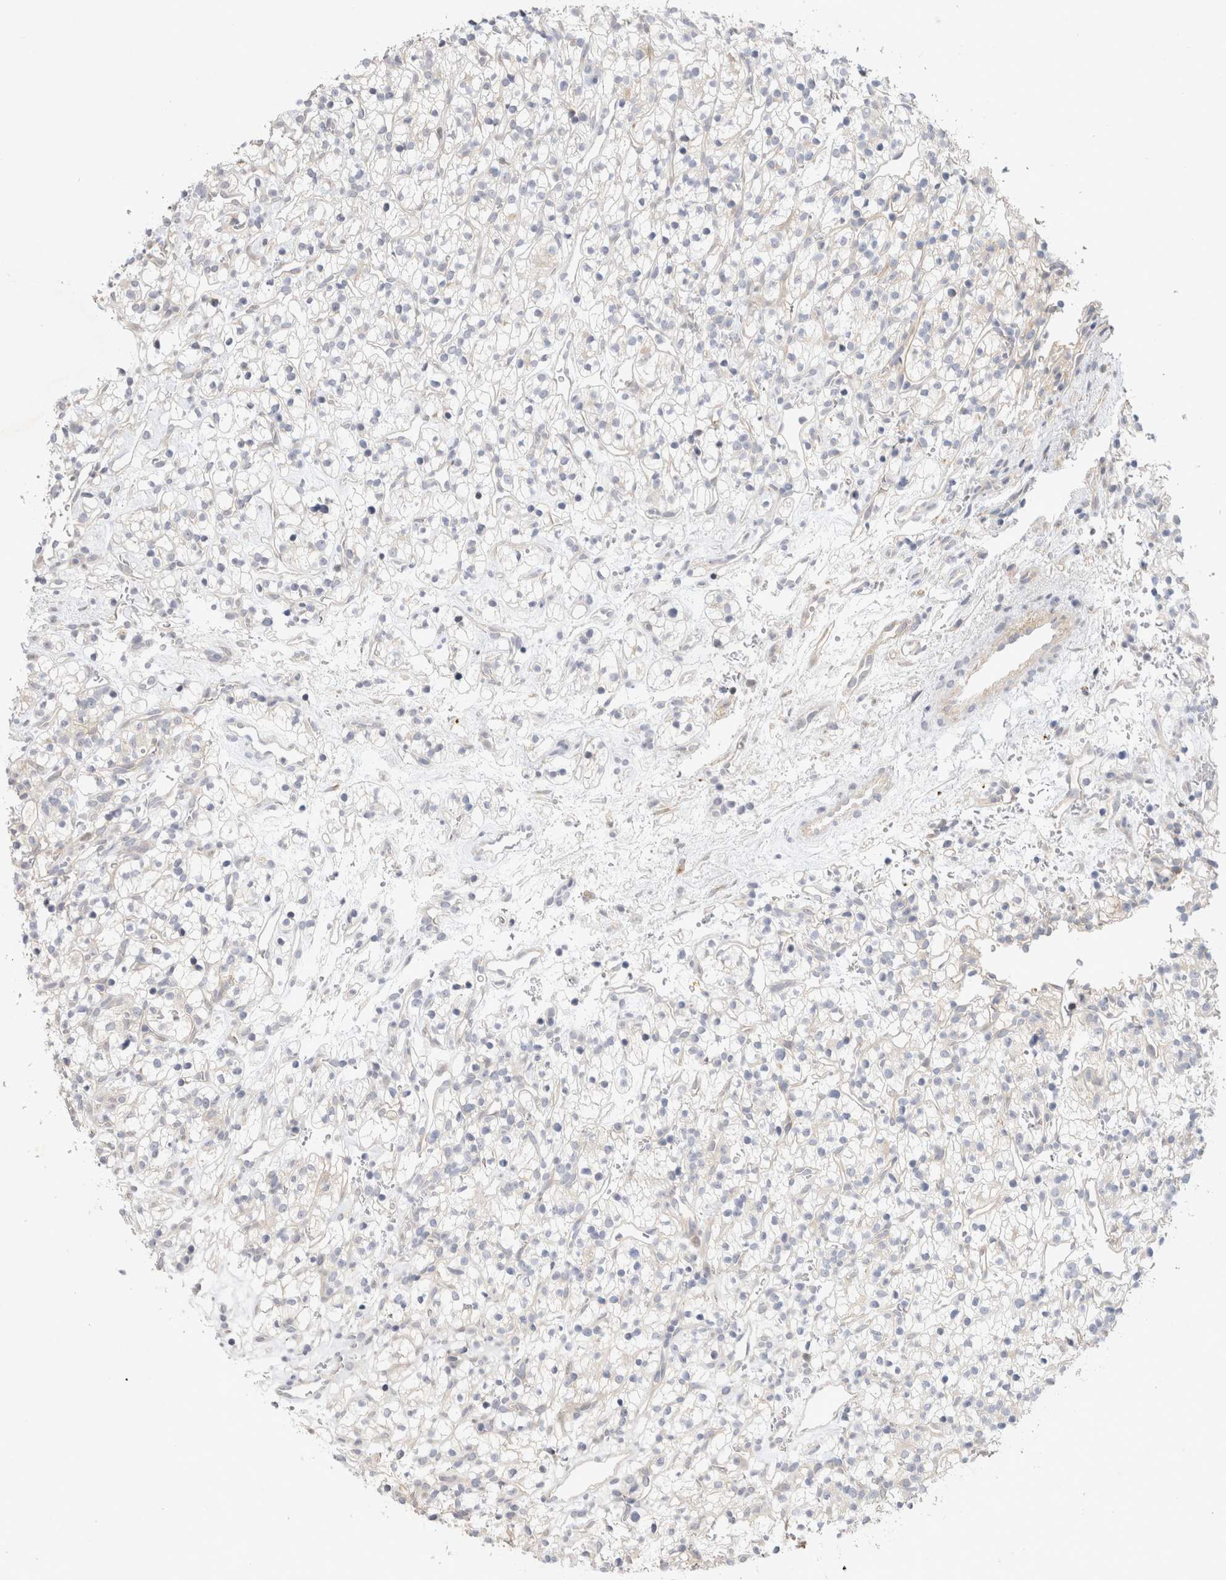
{"staining": {"intensity": "negative", "quantity": "none", "location": "none"}, "tissue": "renal cancer", "cell_type": "Tumor cells", "image_type": "cancer", "snomed": [{"axis": "morphology", "description": "Adenocarcinoma, NOS"}, {"axis": "topography", "description": "Kidney"}], "caption": "Renal cancer (adenocarcinoma) stained for a protein using immunohistochemistry (IHC) demonstrates no positivity tumor cells.", "gene": "TCF4", "patient": {"sex": "female", "age": 57}}